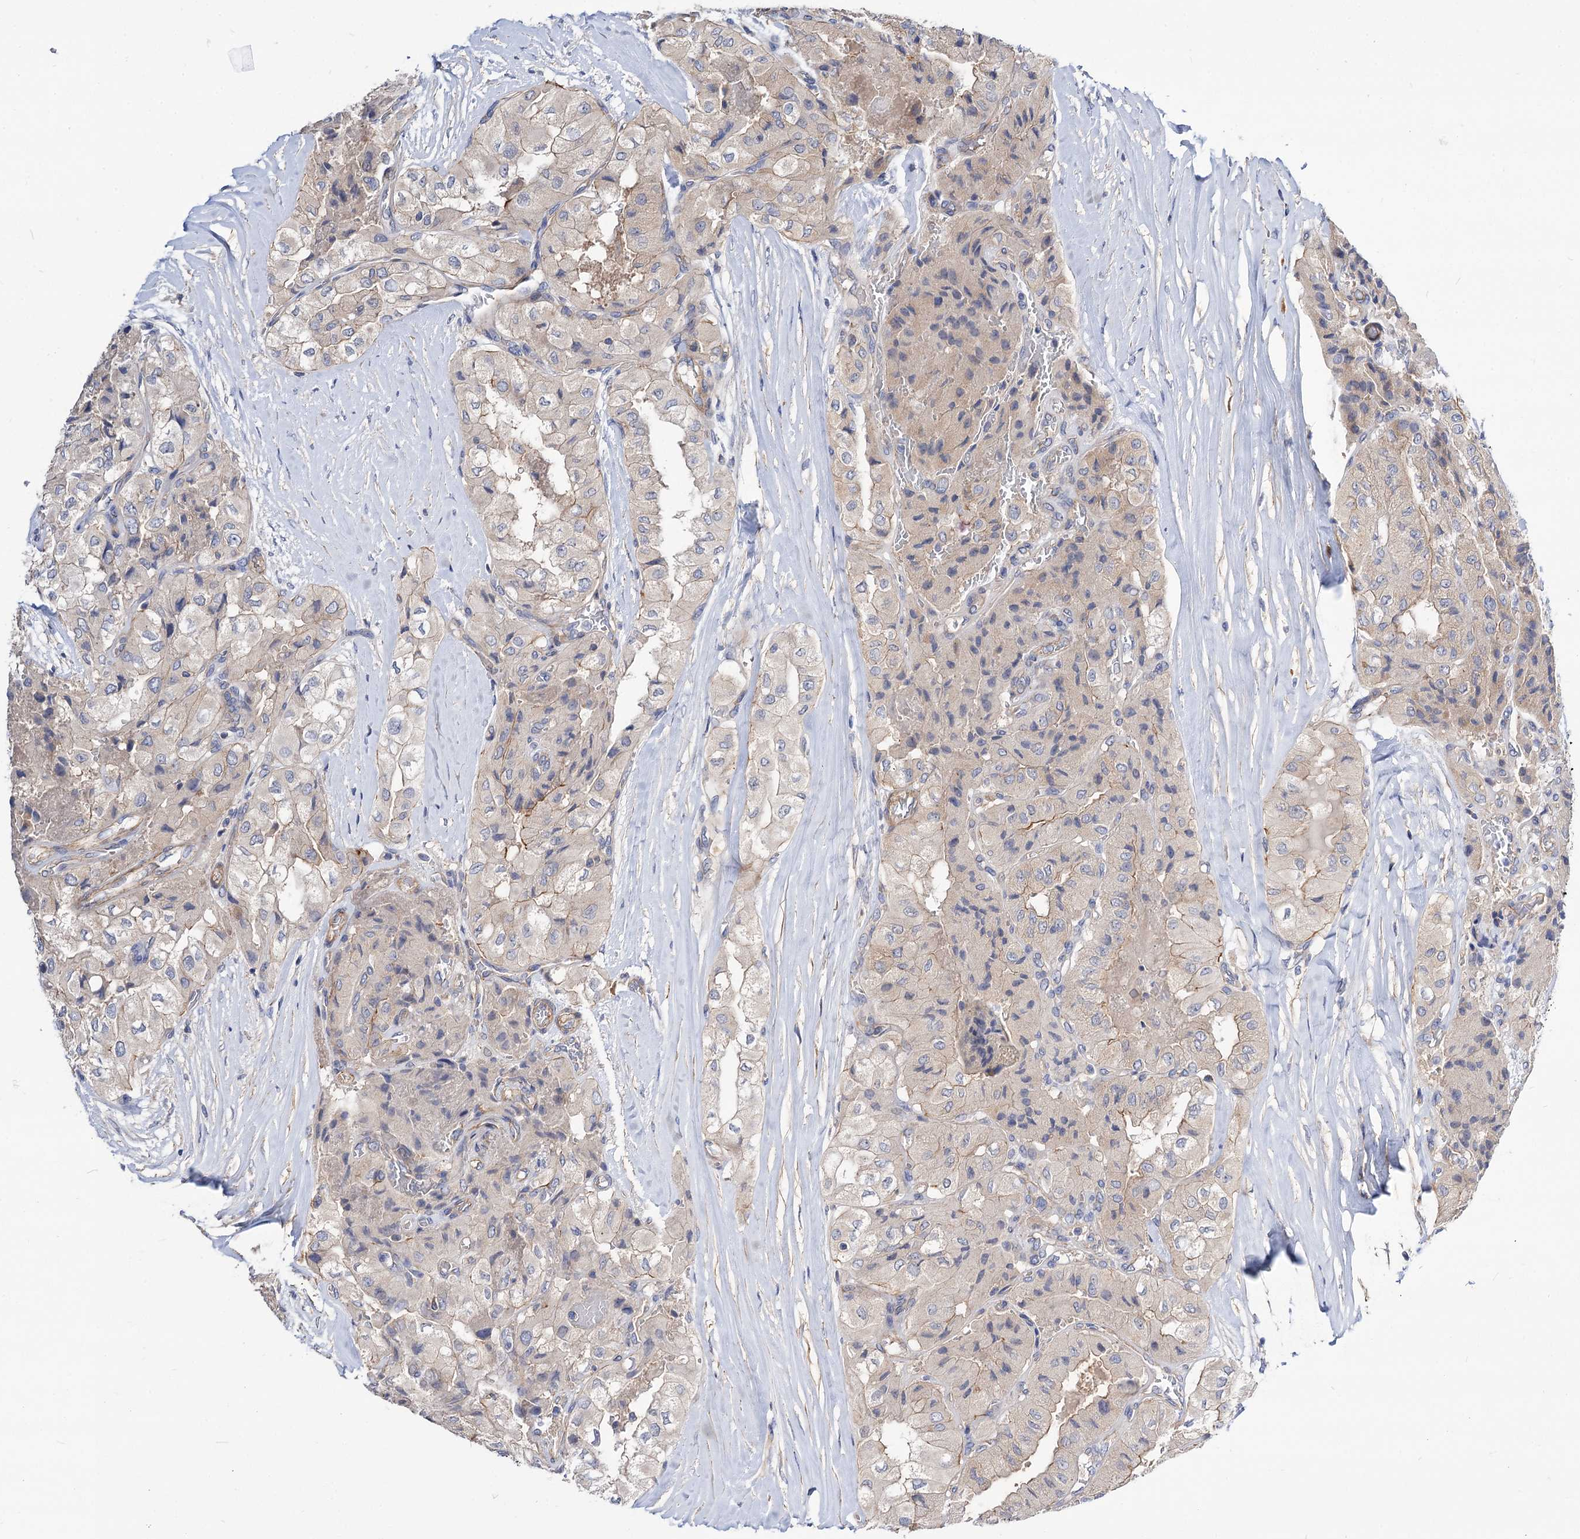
{"staining": {"intensity": "moderate", "quantity": "<25%", "location": "cytoplasmic/membranous"}, "tissue": "thyroid cancer", "cell_type": "Tumor cells", "image_type": "cancer", "snomed": [{"axis": "morphology", "description": "Papillary adenocarcinoma, NOS"}, {"axis": "topography", "description": "Thyroid gland"}], "caption": "This histopathology image shows immunohistochemistry staining of human thyroid cancer (papillary adenocarcinoma), with low moderate cytoplasmic/membranous positivity in about <25% of tumor cells.", "gene": "NUDCD2", "patient": {"sex": "female", "age": 59}}